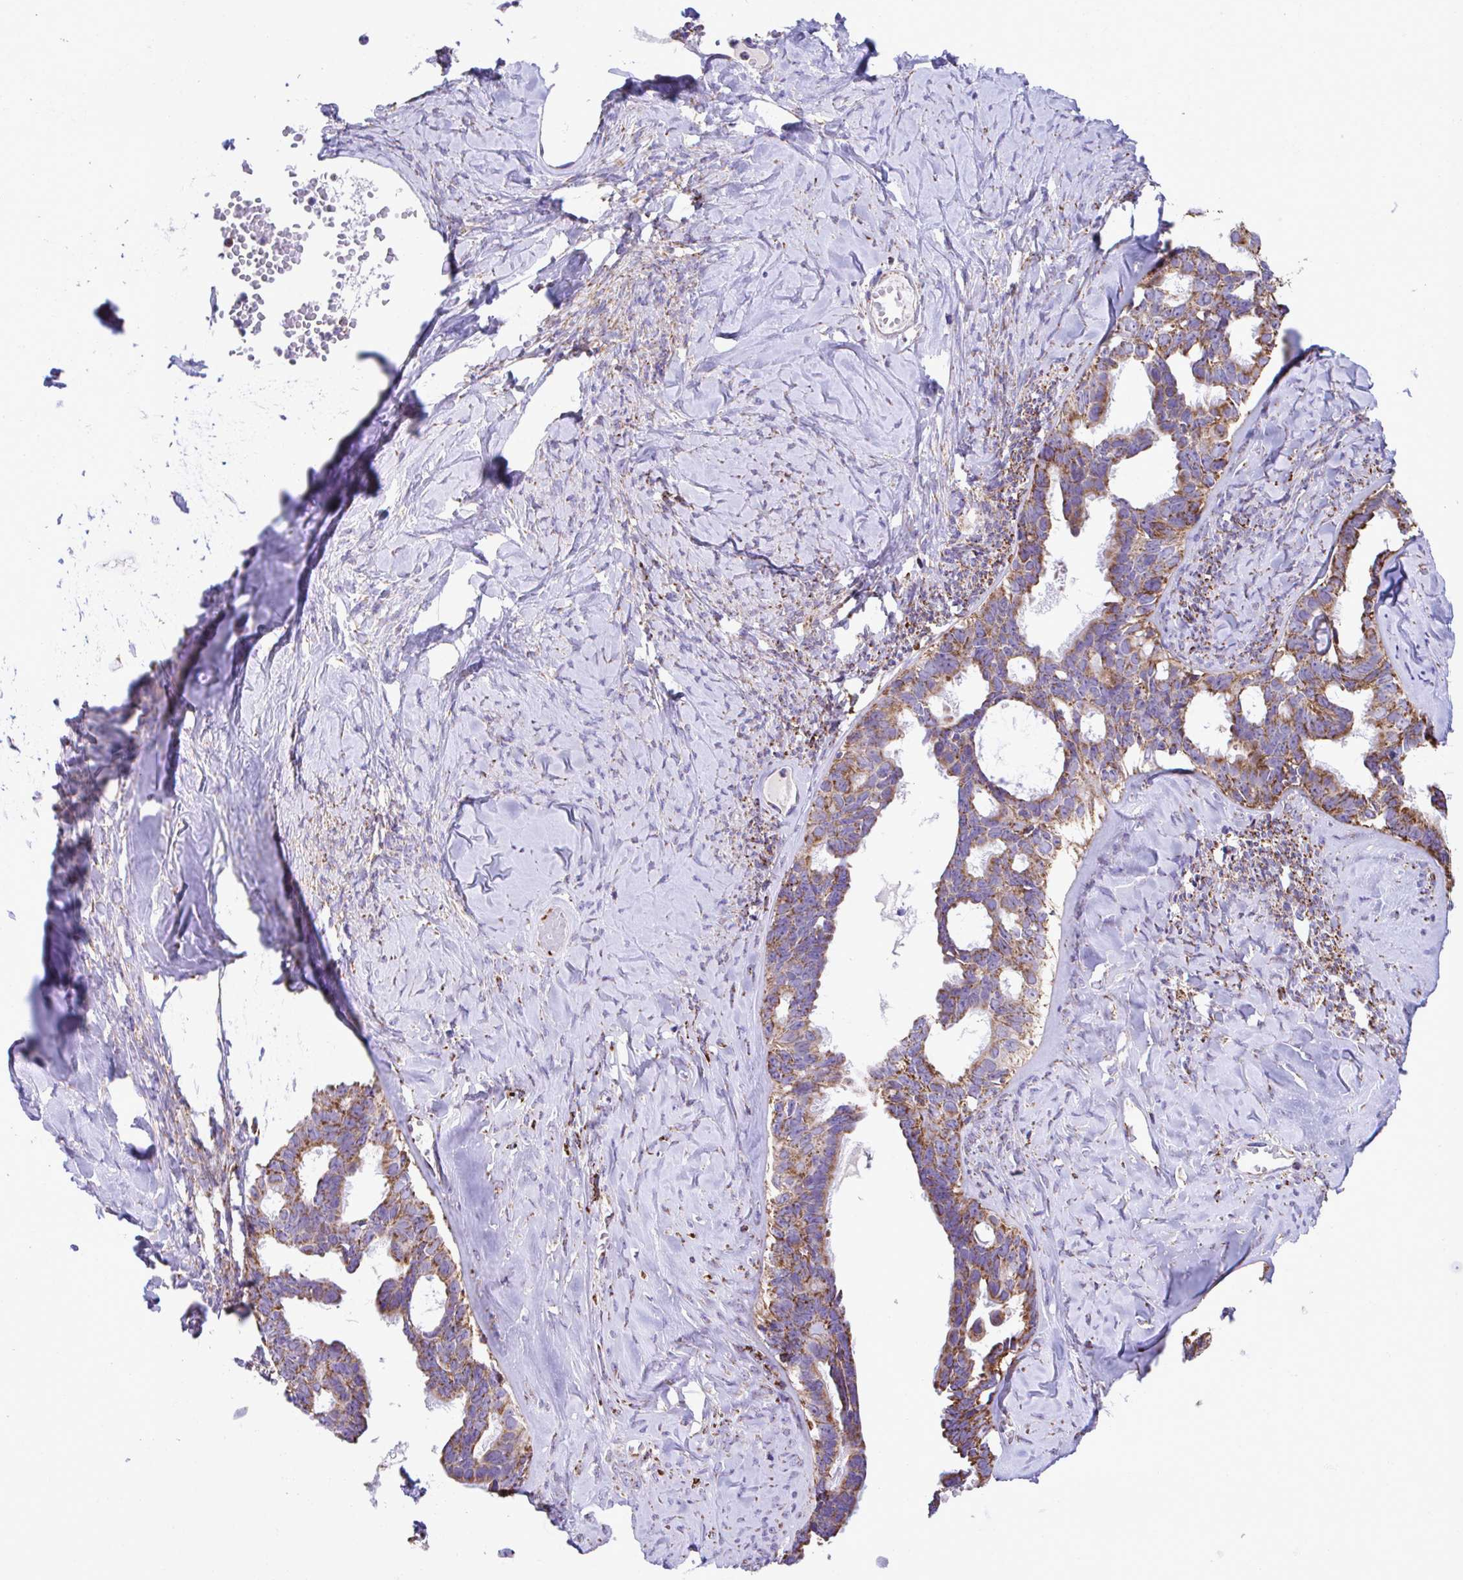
{"staining": {"intensity": "moderate", "quantity": ">75%", "location": "cytoplasmic/membranous"}, "tissue": "ovarian cancer", "cell_type": "Tumor cells", "image_type": "cancer", "snomed": [{"axis": "morphology", "description": "Cystadenocarcinoma, serous, NOS"}, {"axis": "topography", "description": "Ovary"}], "caption": "Protein staining displays moderate cytoplasmic/membranous positivity in approximately >75% of tumor cells in ovarian cancer.", "gene": "PCMTD2", "patient": {"sex": "female", "age": 69}}